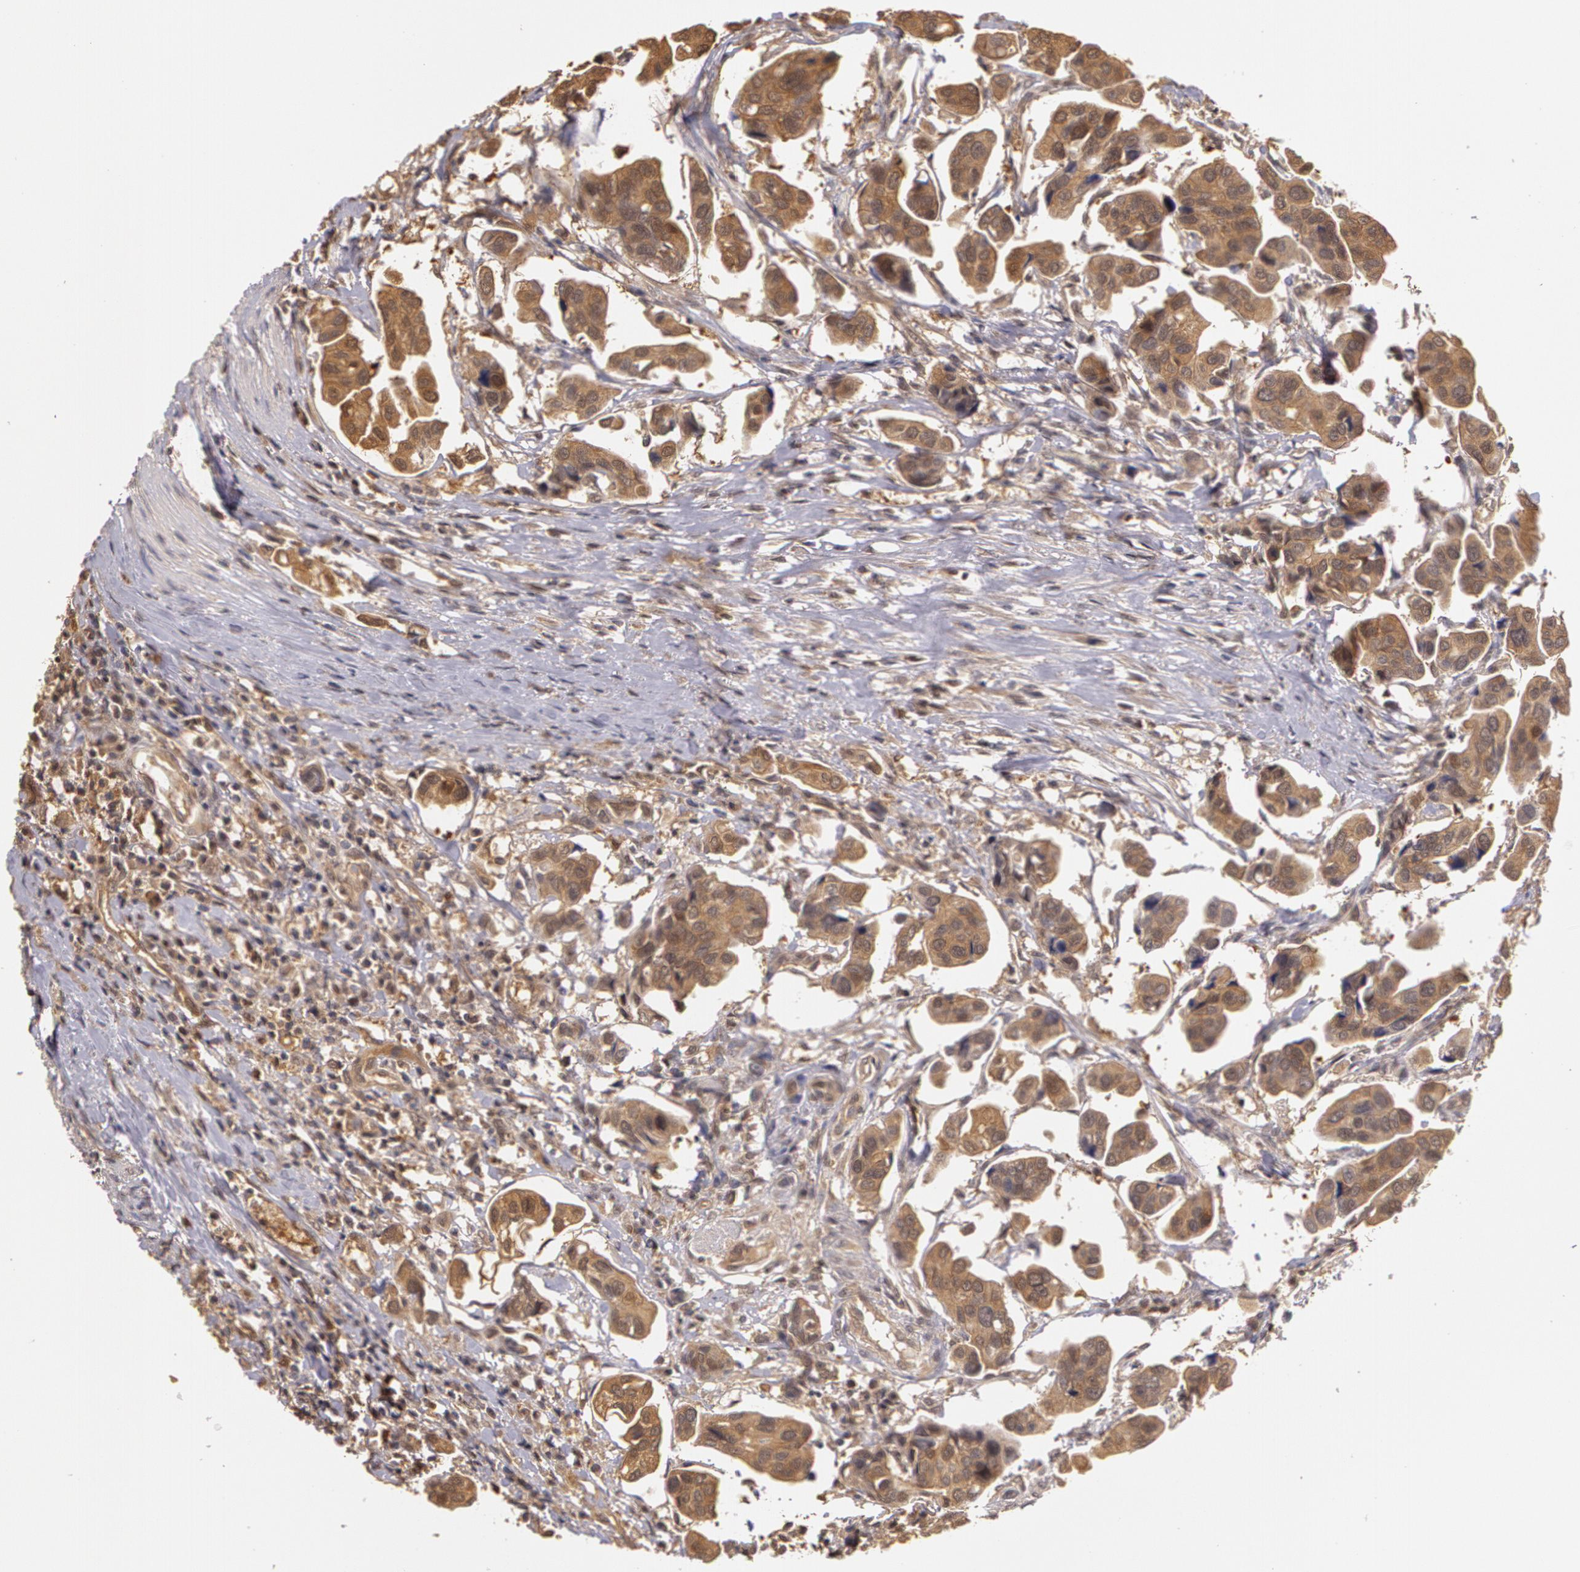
{"staining": {"intensity": "weak", "quantity": ">75%", "location": "cytoplasmic/membranous"}, "tissue": "urothelial cancer", "cell_type": "Tumor cells", "image_type": "cancer", "snomed": [{"axis": "morphology", "description": "Adenocarcinoma, NOS"}, {"axis": "topography", "description": "Urinary bladder"}], "caption": "Immunohistochemical staining of urothelial cancer demonstrates low levels of weak cytoplasmic/membranous expression in about >75% of tumor cells.", "gene": "AHSA1", "patient": {"sex": "male", "age": 61}}